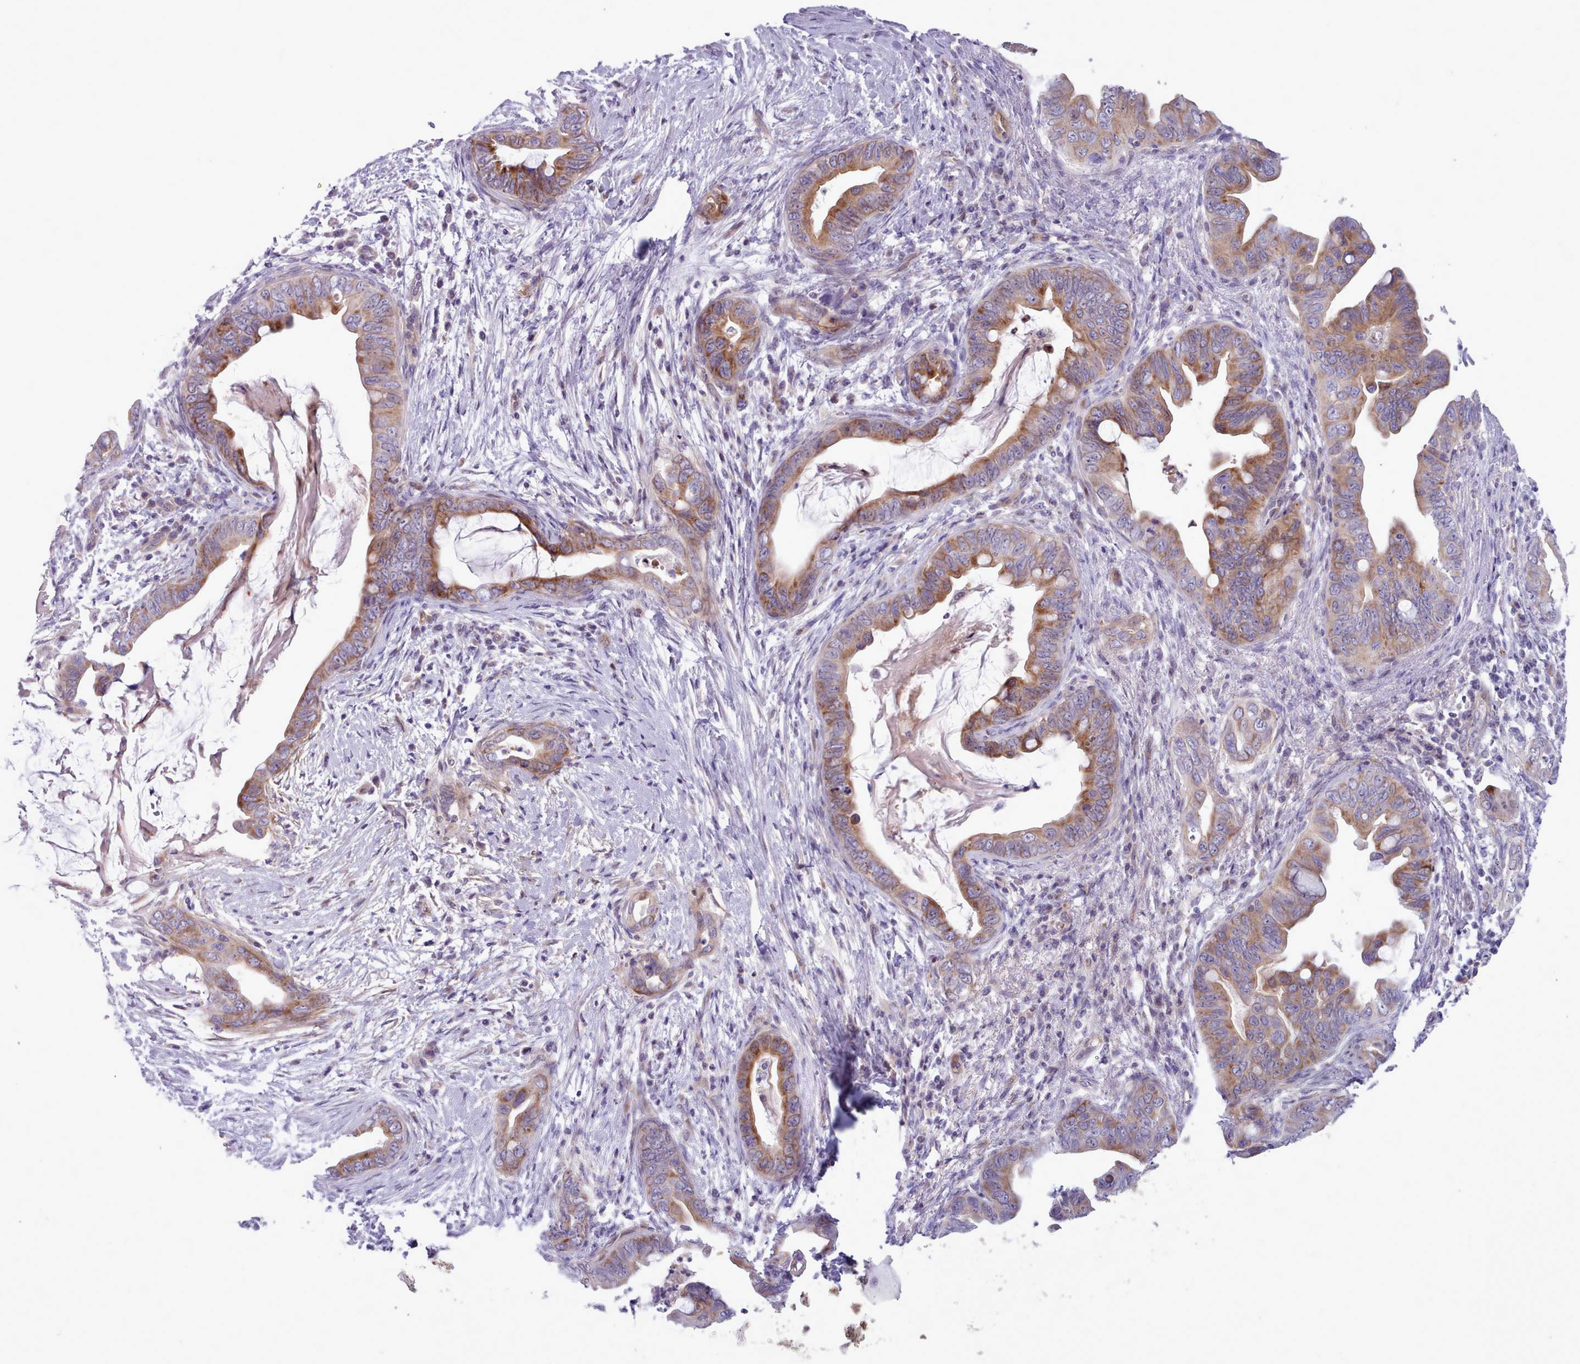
{"staining": {"intensity": "moderate", "quantity": ">75%", "location": "cytoplasmic/membranous"}, "tissue": "pancreatic cancer", "cell_type": "Tumor cells", "image_type": "cancer", "snomed": [{"axis": "morphology", "description": "Adenocarcinoma, NOS"}, {"axis": "topography", "description": "Pancreas"}], "caption": "Brown immunohistochemical staining in human pancreatic adenocarcinoma exhibits moderate cytoplasmic/membranous positivity in about >75% of tumor cells.", "gene": "TENT4B", "patient": {"sex": "male", "age": 75}}